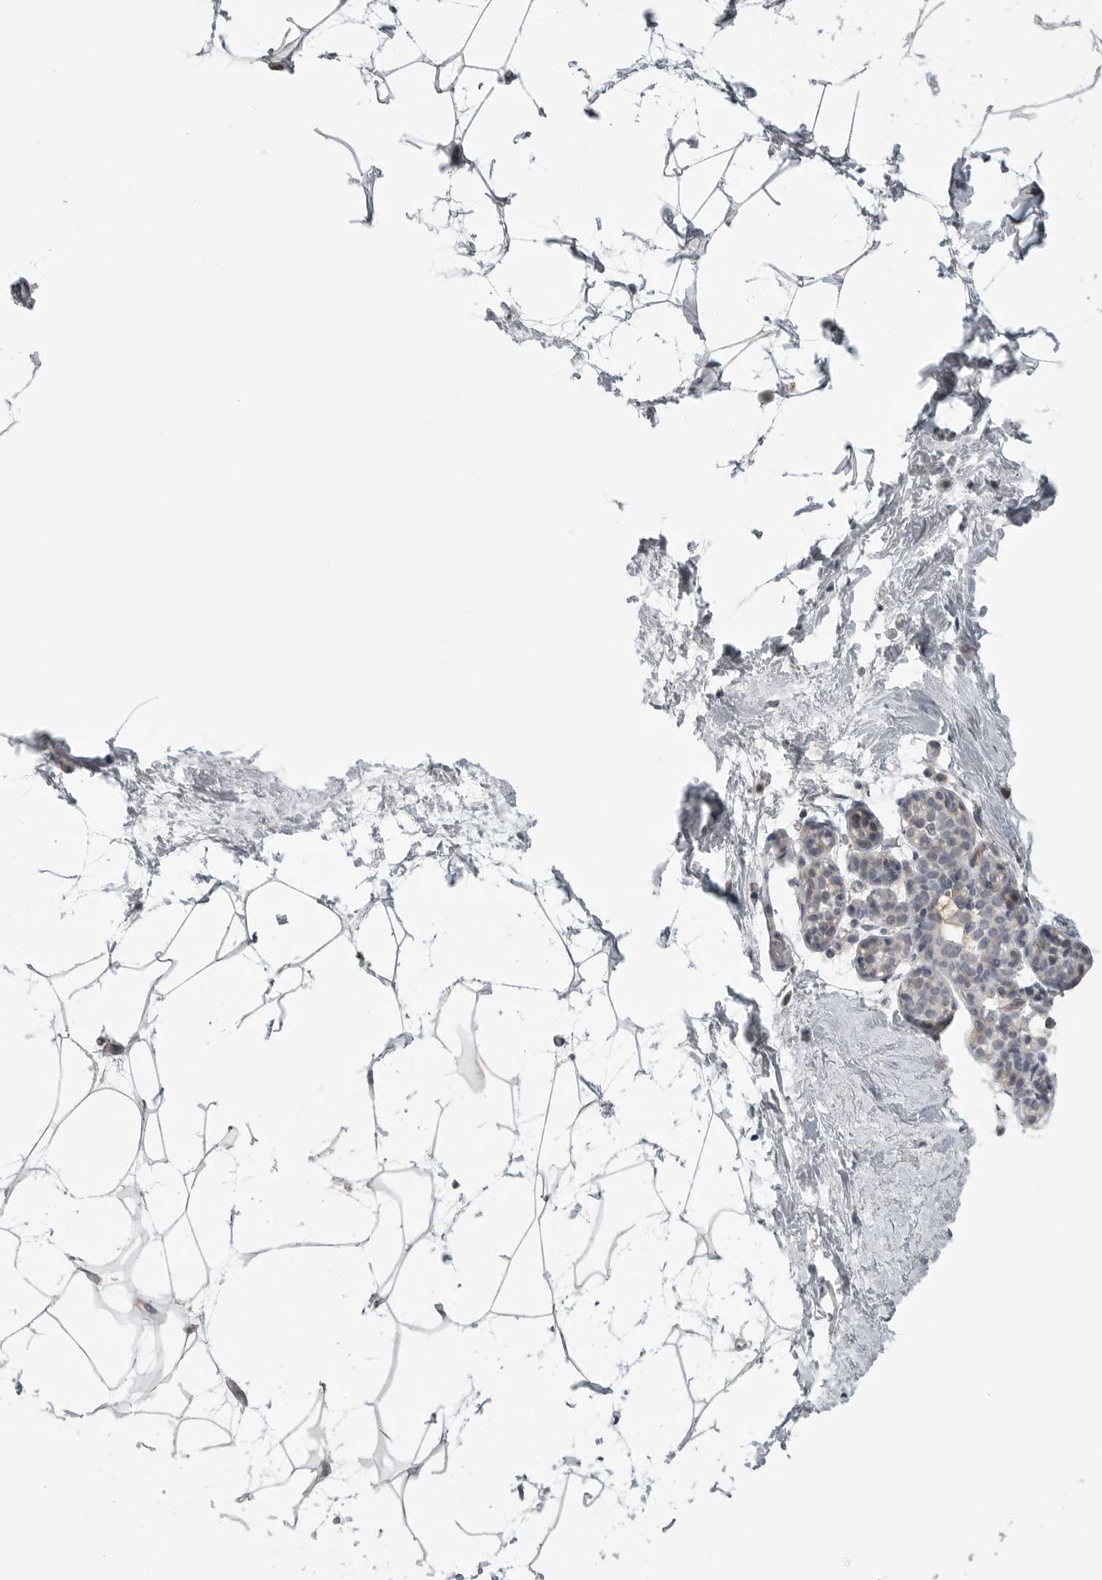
{"staining": {"intensity": "negative", "quantity": "none", "location": "none"}, "tissue": "breast", "cell_type": "Adipocytes", "image_type": "normal", "snomed": [{"axis": "morphology", "description": "Normal tissue, NOS"}, {"axis": "topography", "description": "Breast"}], "caption": "High power microscopy histopathology image of an immunohistochemistry (IHC) micrograph of normal breast, revealing no significant positivity in adipocytes. (Stains: DAB IHC with hematoxylin counter stain, Microscopy: brightfield microscopy at high magnification).", "gene": "RXFP3", "patient": {"sex": "female", "age": 62}}